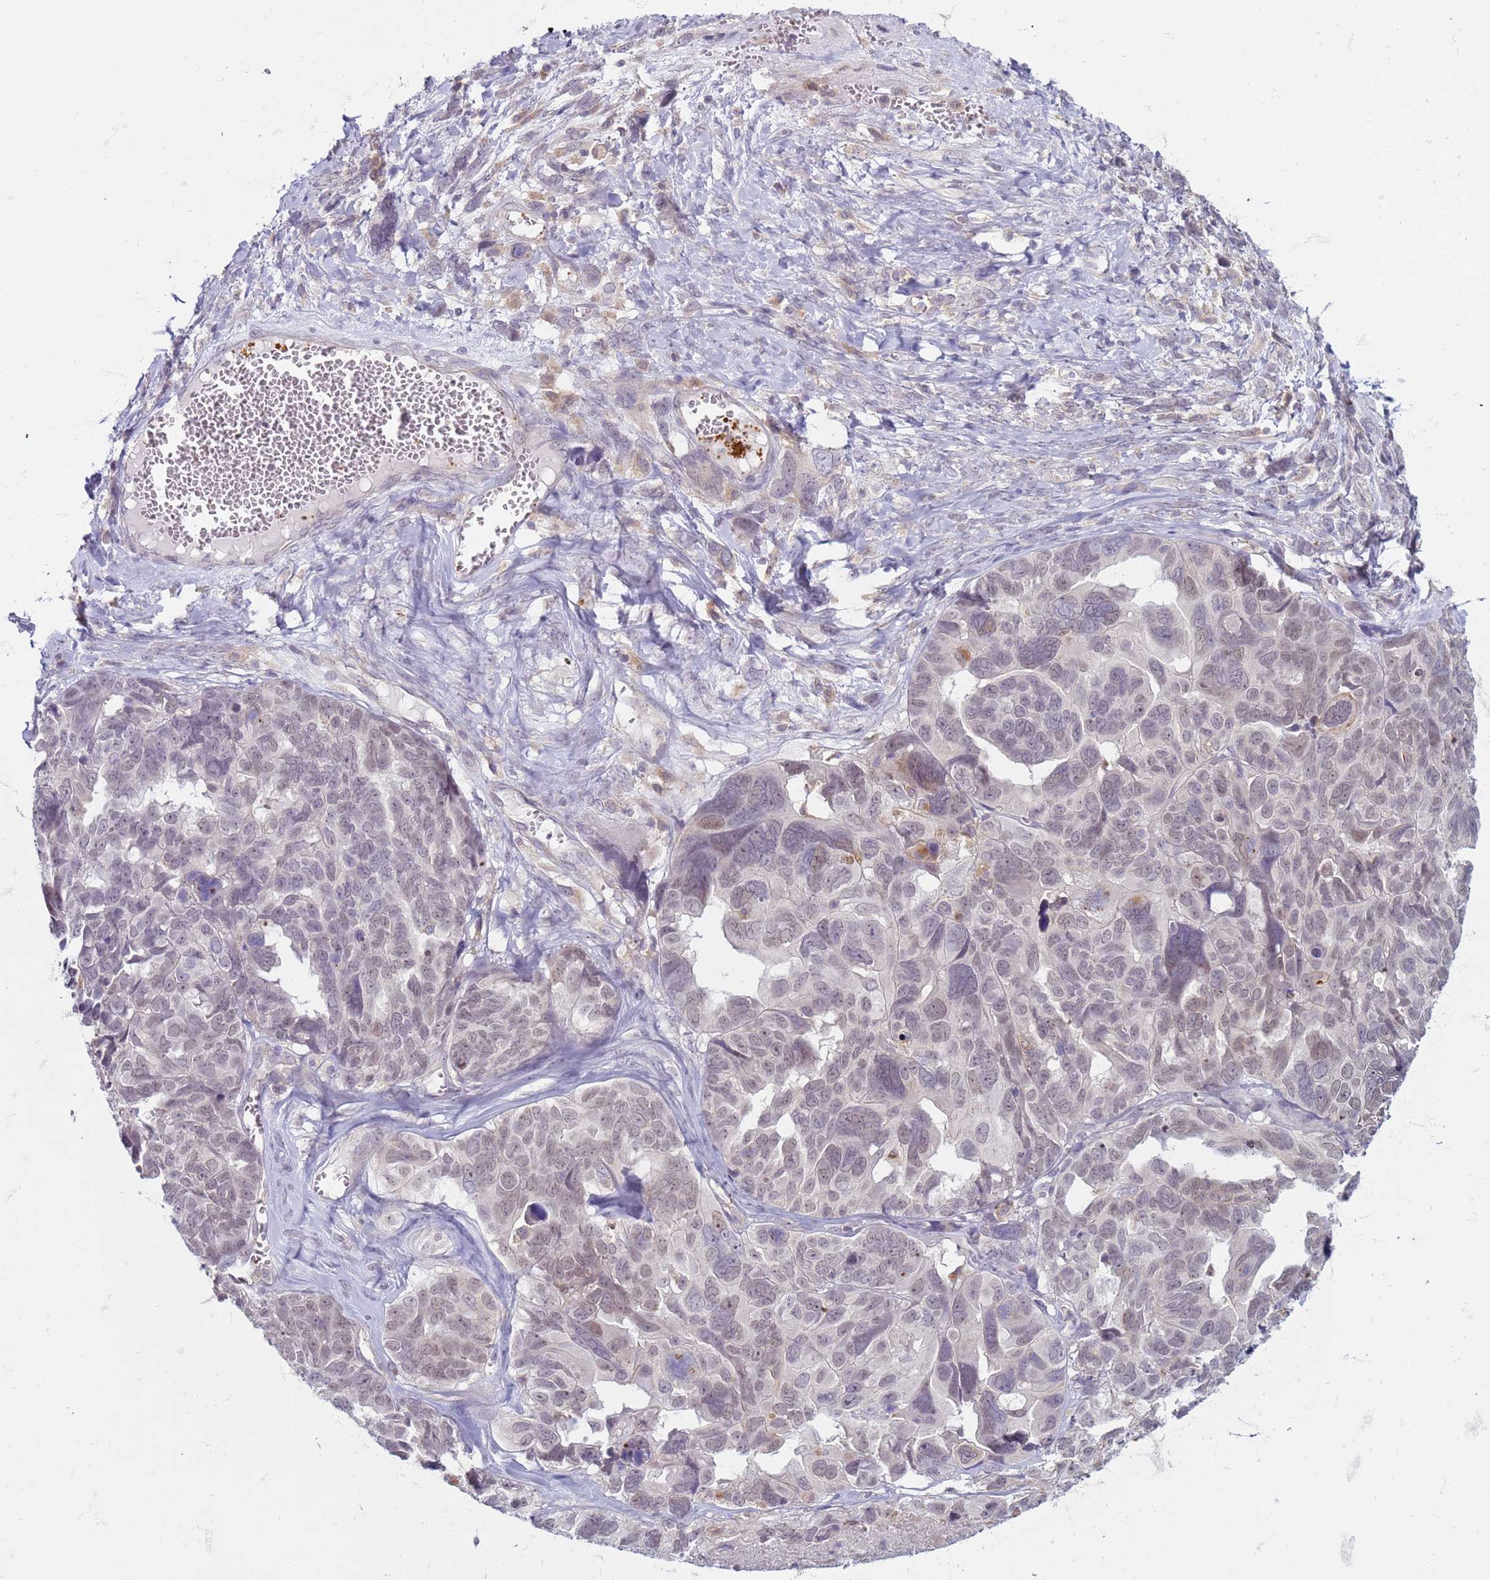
{"staining": {"intensity": "negative", "quantity": "none", "location": "none"}, "tissue": "ovarian cancer", "cell_type": "Tumor cells", "image_type": "cancer", "snomed": [{"axis": "morphology", "description": "Cystadenocarcinoma, serous, NOS"}, {"axis": "topography", "description": "Ovary"}], "caption": "Immunohistochemistry of human serous cystadenocarcinoma (ovarian) reveals no staining in tumor cells. (Immunohistochemistry, brightfield microscopy, high magnification).", "gene": "SLC15A3", "patient": {"sex": "female", "age": 79}}